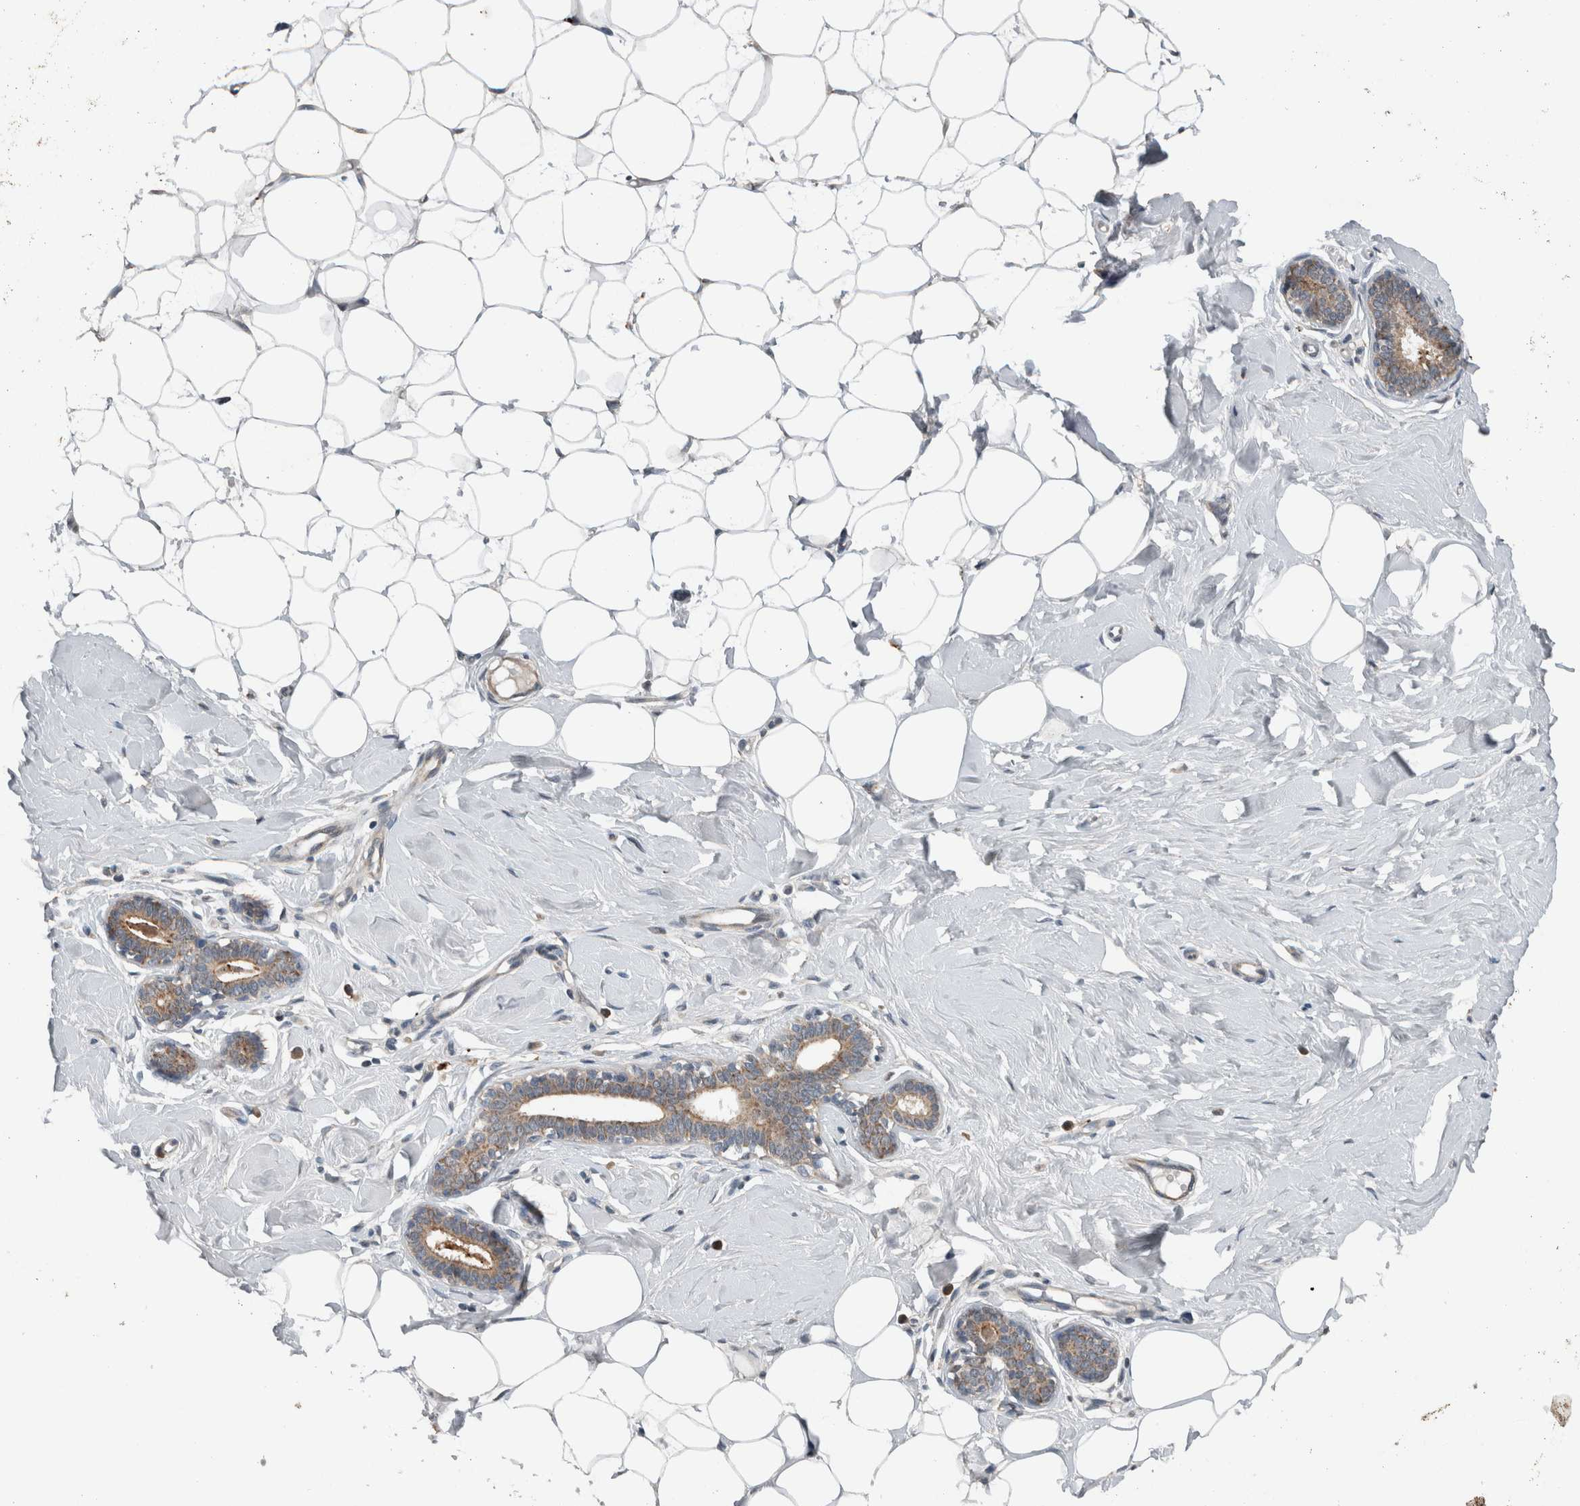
{"staining": {"intensity": "negative", "quantity": "none", "location": "none"}, "tissue": "breast", "cell_type": "Adipocytes", "image_type": "normal", "snomed": [{"axis": "morphology", "description": "Normal tissue, NOS"}, {"axis": "topography", "description": "Breast"}], "caption": "The photomicrograph reveals no significant positivity in adipocytes of breast. (DAB (3,3'-diaminobenzidine) immunohistochemistry visualized using brightfield microscopy, high magnification).", "gene": "GBA2", "patient": {"sex": "female", "age": 23}}